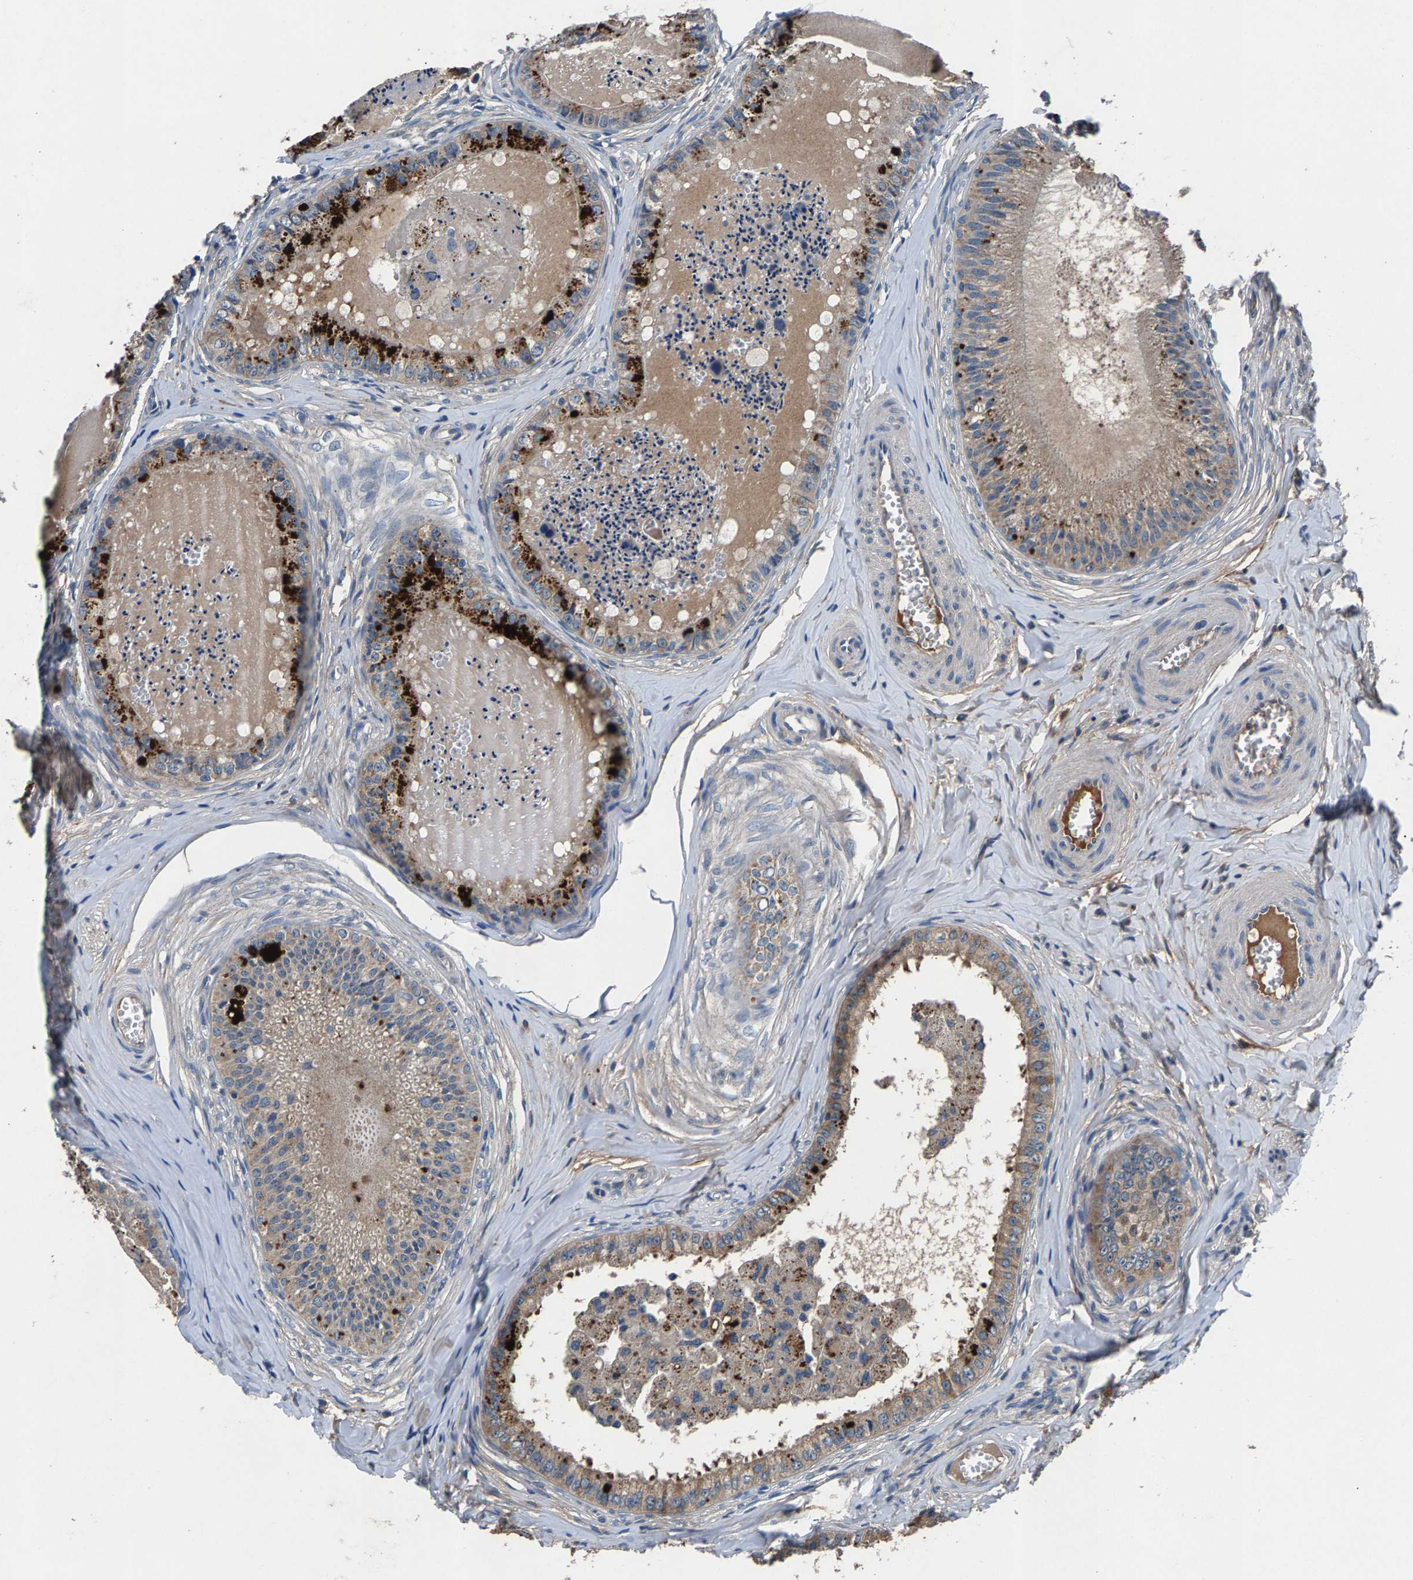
{"staining": {"intensity": "strong", "quantity": "<25%", "location": "cytoplasmic/membranous"}, "tissue": "epididymis", "cell_type": "Glandular cells", "image_type": "normal", "snomed": [{"axis": "morphology", "description": "Normal tissue, NOS"}, {"axis": "topography", "description": "Epididymis"}], "caption": "A histopathology image of human epididymis stained for a protein displays strong cytoplasmic/membranous brown staining in glandular cells. The staining is performed using DAB brown chromogen to label protein expression. The nuclei are counter-stained blue using hematoxylin.", "gene": "PRXL2C", "patient": {"sex": "male", "age": 31}}